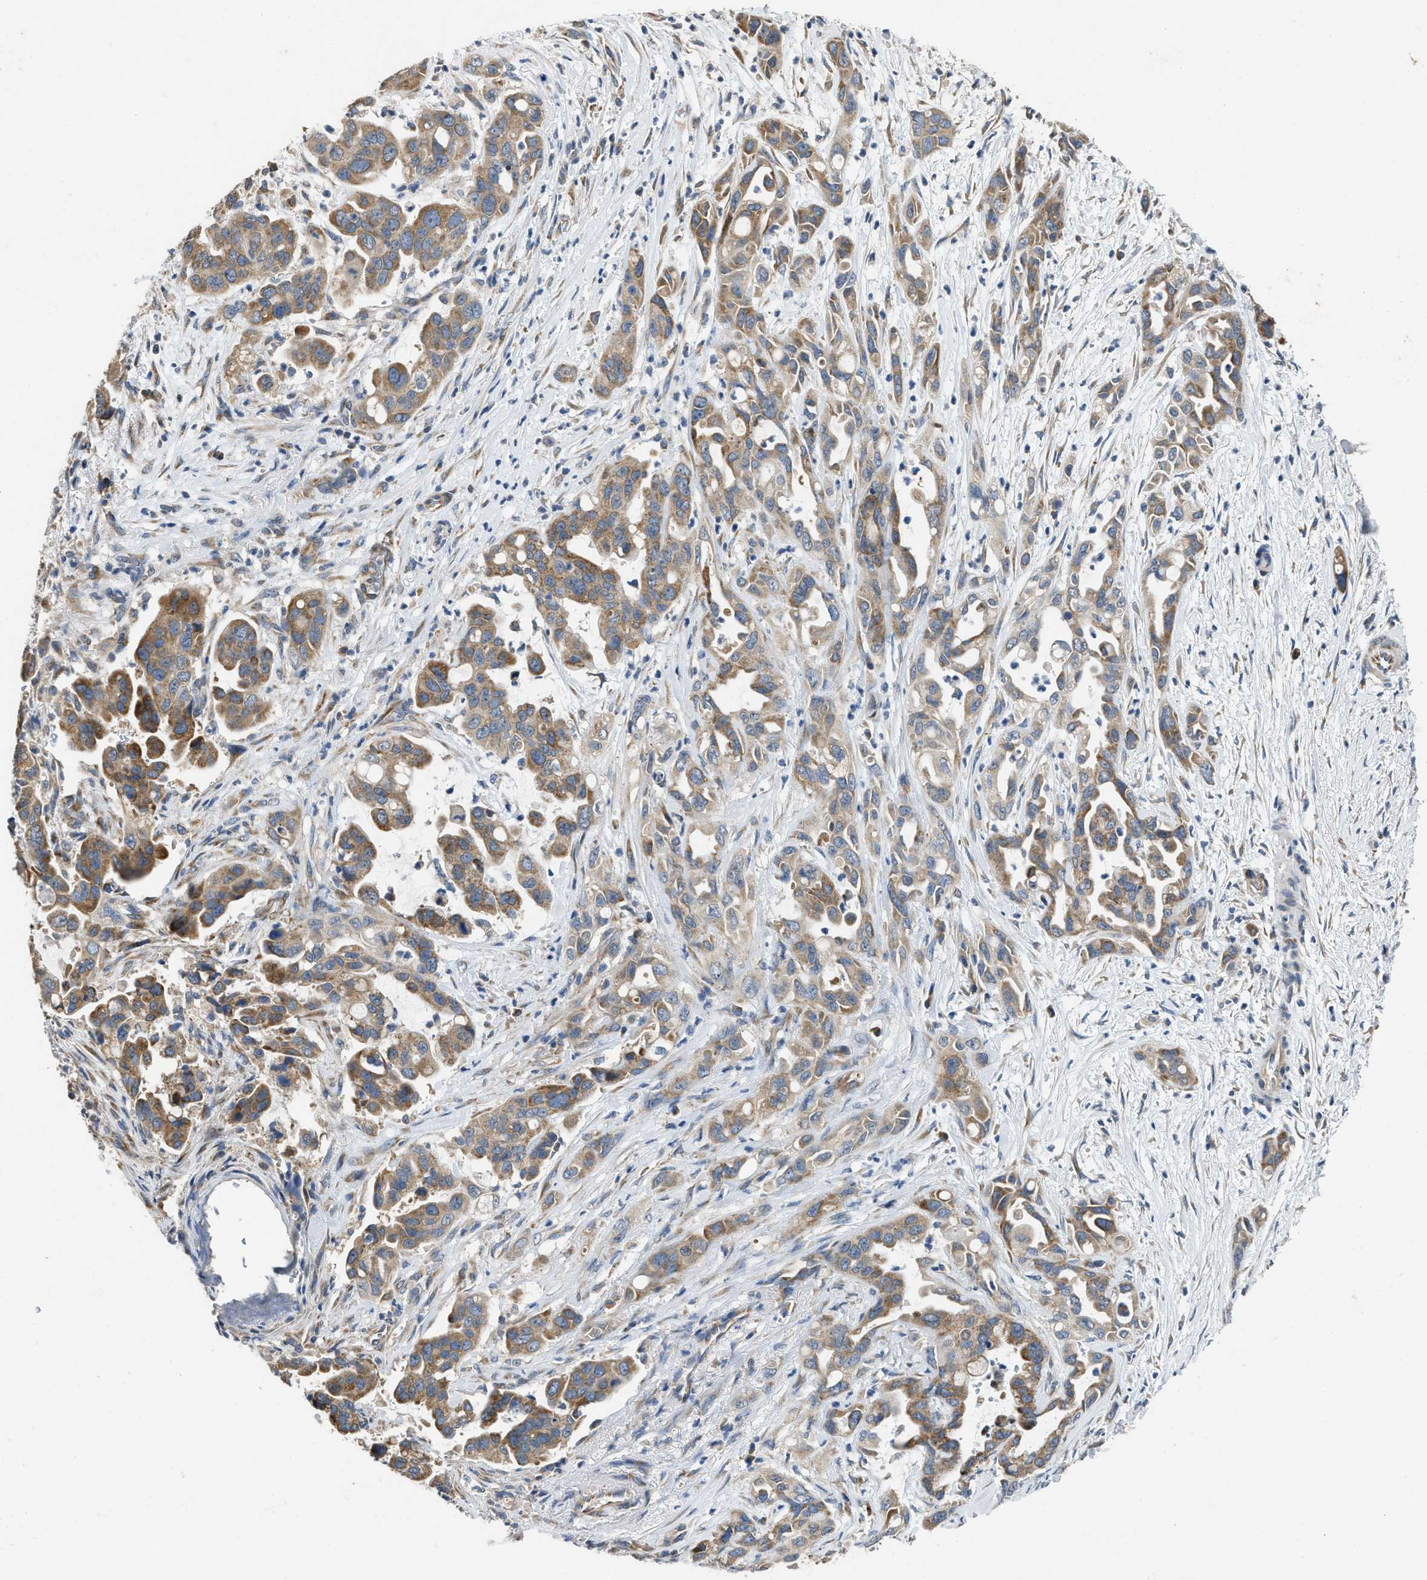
{"staining": {"intensity": "moderate", "quantity": ">75%", "location": "cytoplasmic/membranous"}, "tissue": "pancreatic cancer", "cell_type": "Tumor cells", "image_type": "cancer", "snomed": [{"axis": "morphology", "description": "Adenocarcinoma, NOS"}, {"axis": "topography", "description": "Pancreas"}], "caption": "Pancreatic cancer tissue reveals moderate cytoplasmic/membranous positivity in approximately >75% of tumor cells", "gene": "TMEM150A", "patient": {"sex": "female", "age": 70}}